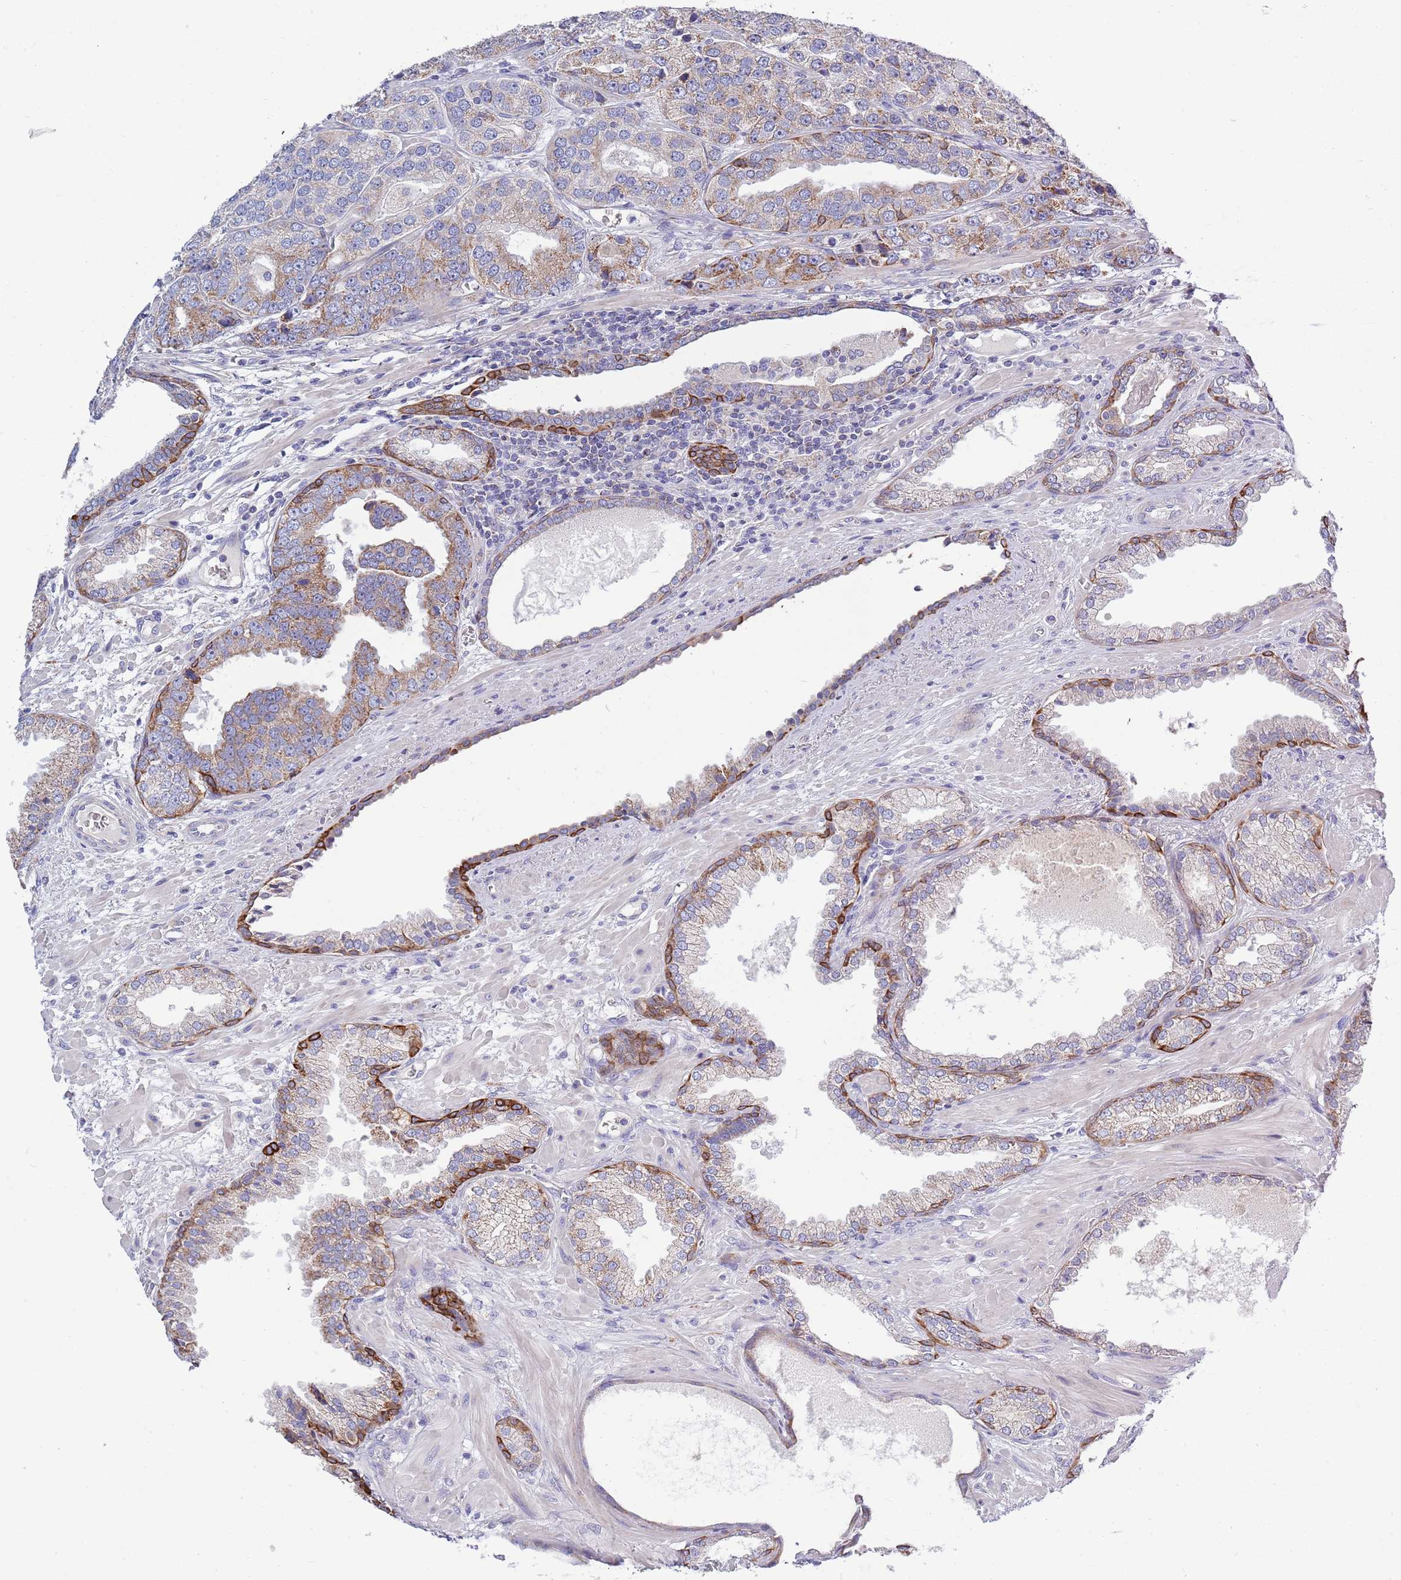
{"staining": {"intensity": "moderate", "quantity": "25%-75%", "location": "cytoplasmic/membranous"}, "tissue": "prostate cancer", "cell_type": "Tumor cells", "image_type": "cancer", "snomed": [{"axis": "morphology", "description": "Adenocarcinoma, High grade"}, {"axis": "topography", "description": "Prostate"}], "caption": "This image exhibits prostate cancer (adenocarcinoma (high-grade)) stained with immunohistochemistry to label a protein in brown. The cytoplasmic/membranous of tumor cells show moderate positivity for the protein. Nuclei are counter-stained blue.", "gene": "EMC8", "patient": {"sex": "male", "age": 71}}